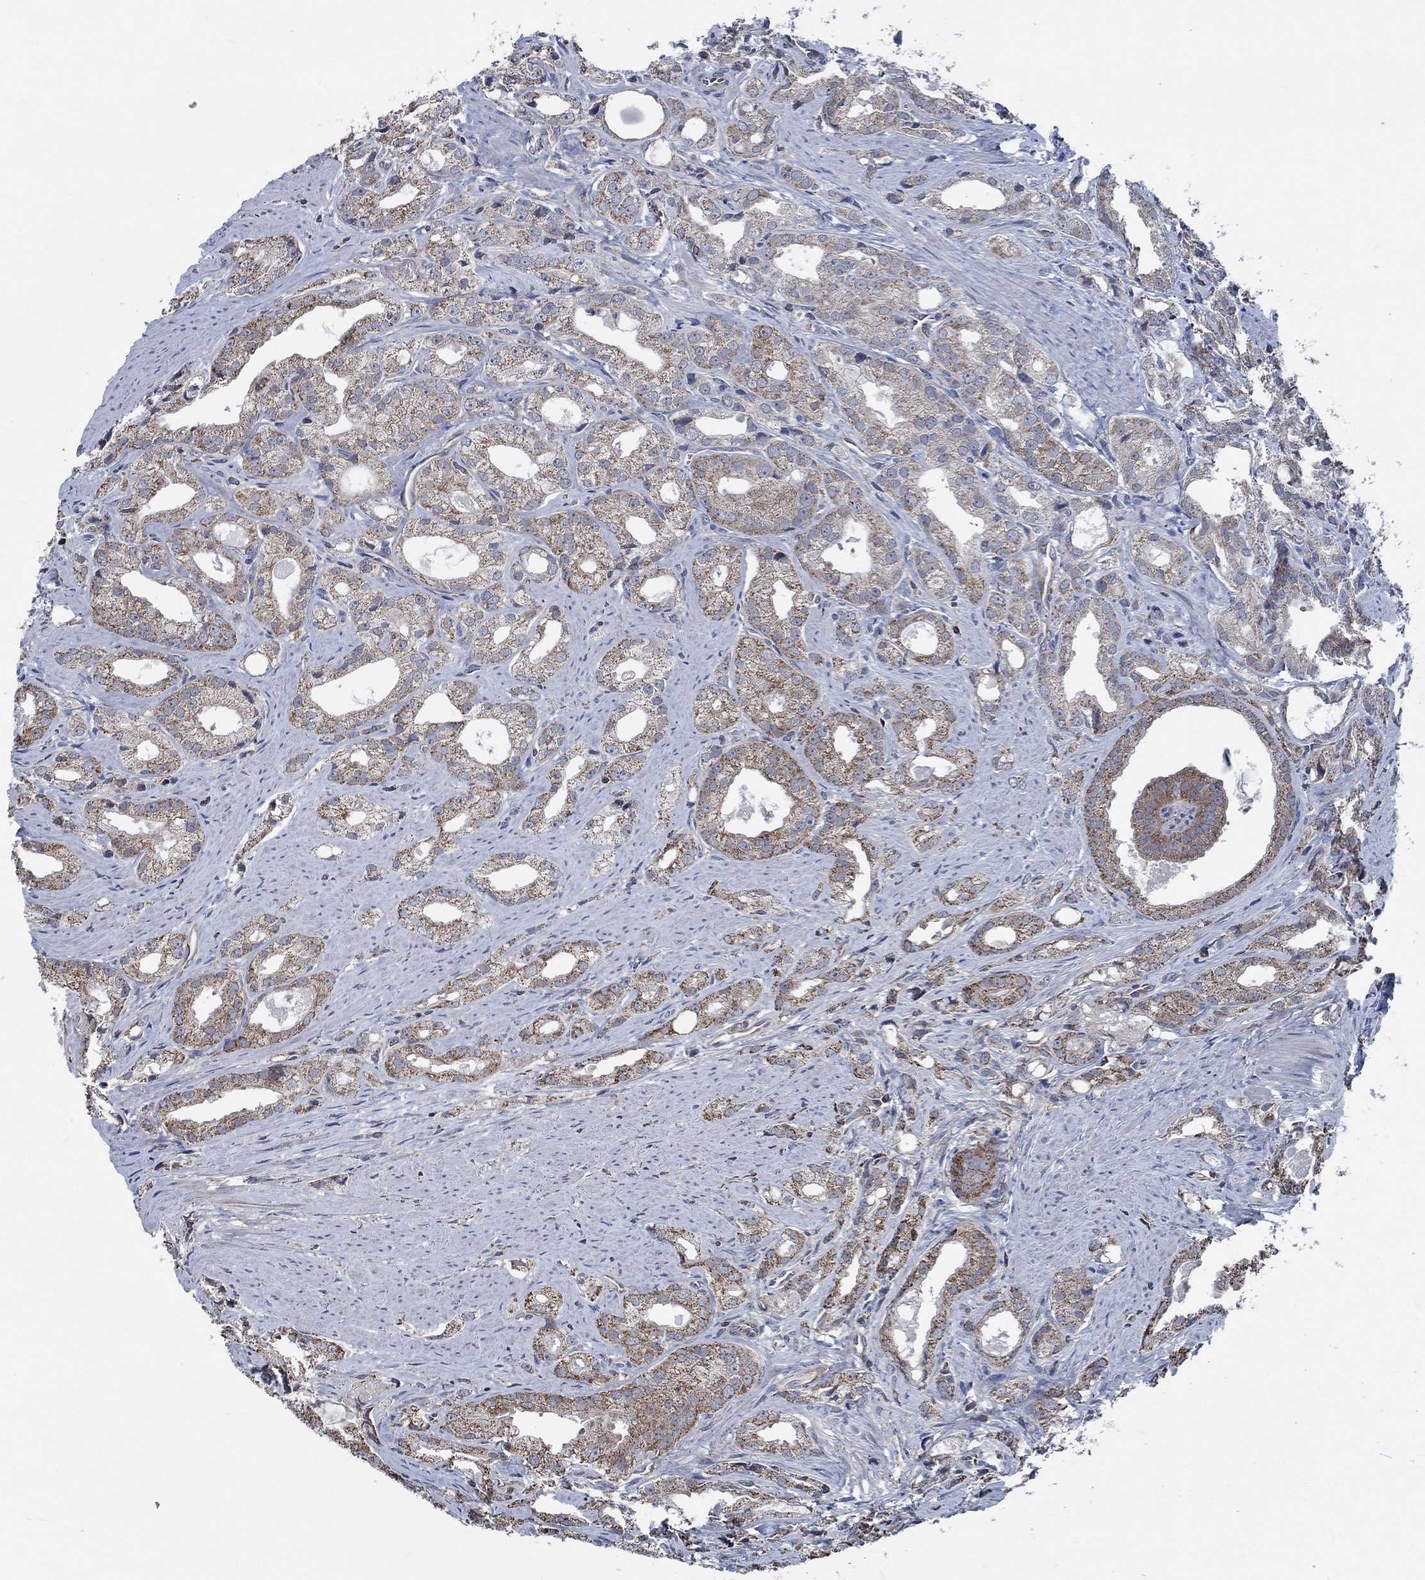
{"staining": {"intensity": "moderate", "quantity": "25%-75%", "location": "cytoplasmic/membranous"}, "tissue": "prostate cancer", "cell_type": "Tumor cells", "image_type": "cancer", "snomed": [{"axis": "morphology", "description": "Adenocarcinoma, NOS"}, {"axis": "morphology", "description": "Adenocarcinoma, High grade"}, {"axis": "topography", "description": "Prostate"}], "caption": "Prostate high-grade adenocarcinoma was stained to show a protein in brown. There is medium levels of moderate cytoplasmic/membranous positivity in about 25%-75% of tumor cells.", "gene": "STXBP6", "patient": {"sex": "male", "age": 70}}